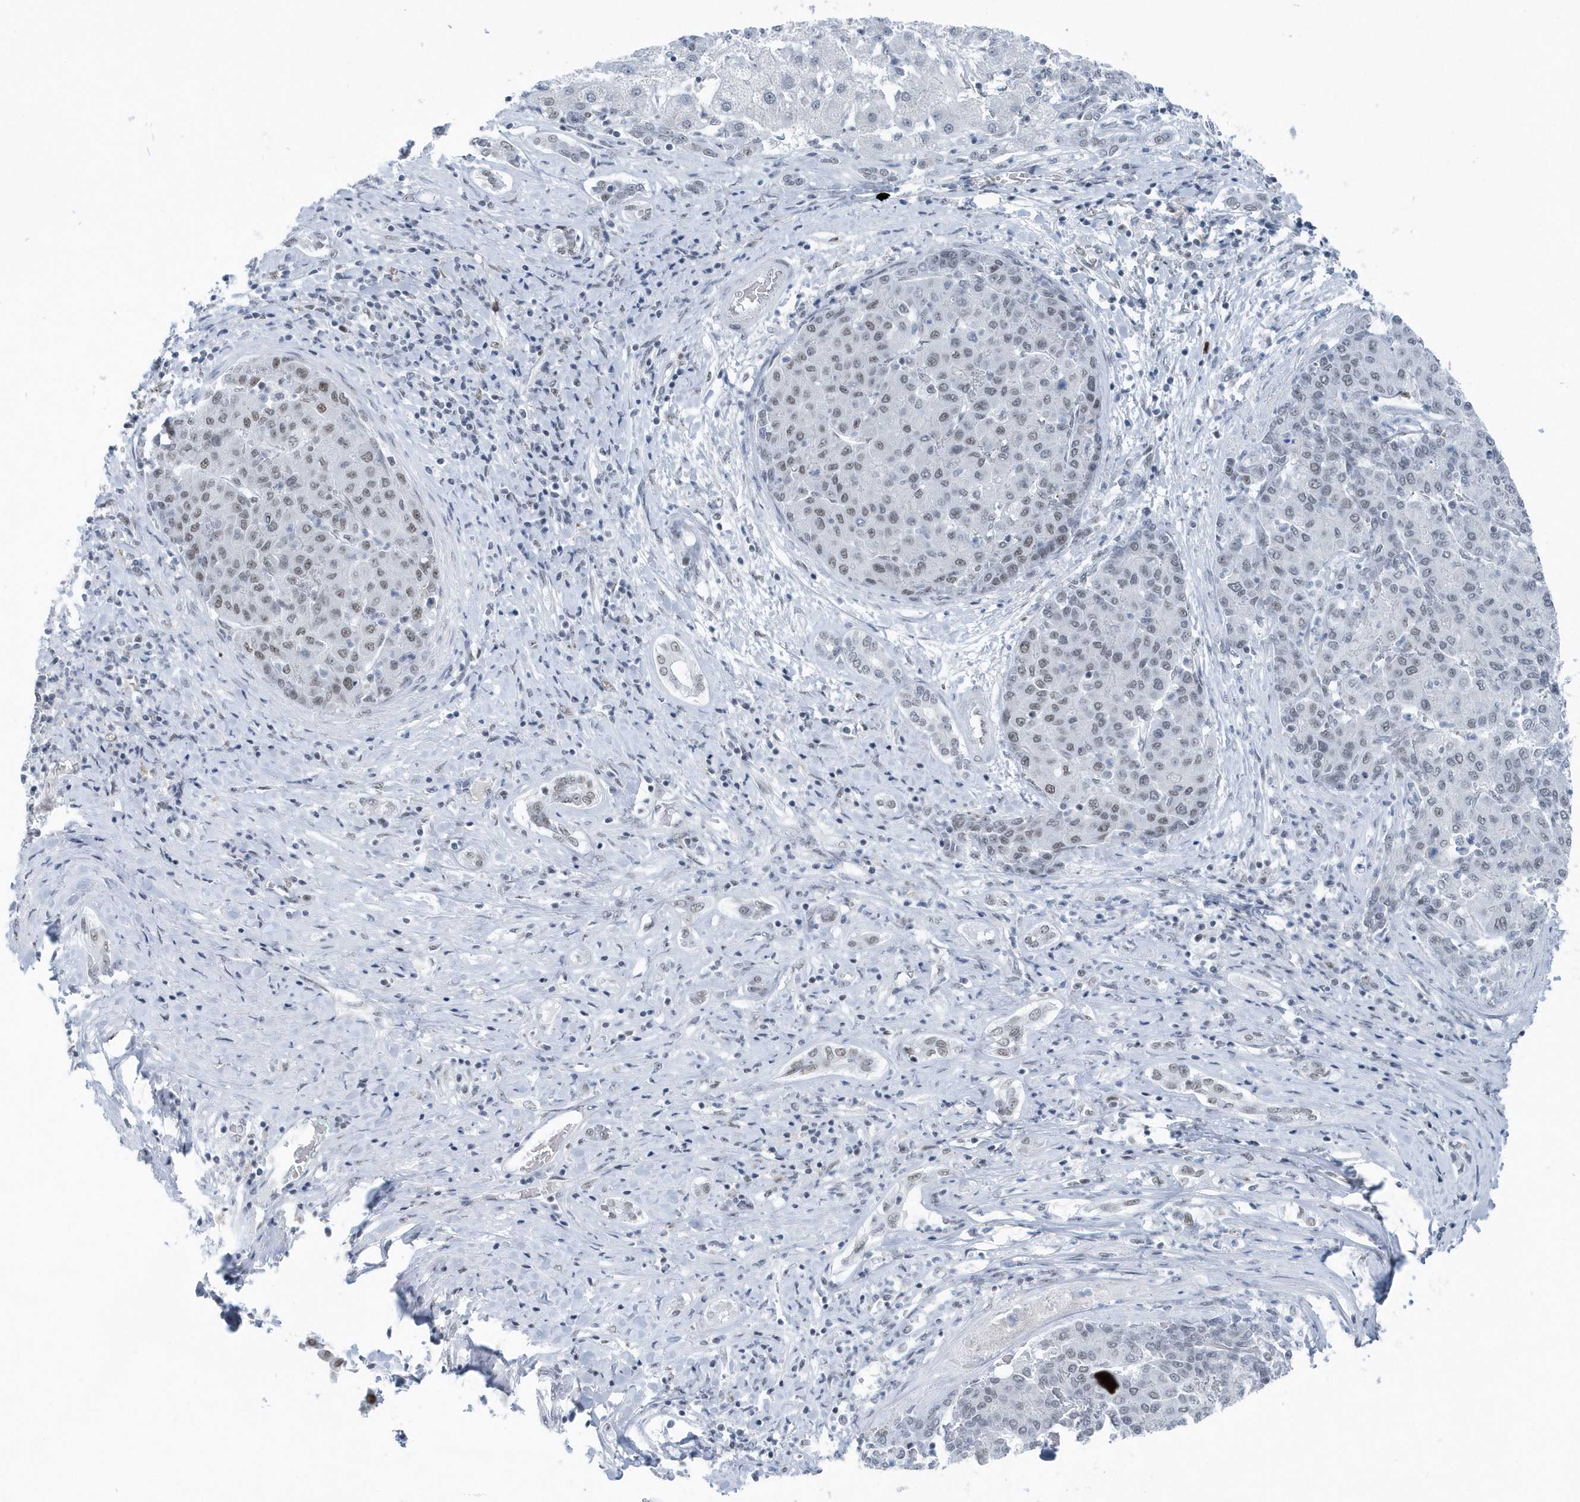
{"staining": {"intensity": "weak", "quantity": "<25%", "location": "nuclear"}, "tissue": "liver cancer", "cell_type": "Tumor cells", "image_type": "cancer", "snomed": [{"axis": "morphology", "description": "Carcinoma, Hepatocellular, NOS"}, {"axis": "topography", "description": "Liver"}], "caption": "Immunohistochemical staining of human liver cancer (hepatocellular carcinoma) demonstrates no significant positivity in tumor cells.", "gene": "FIP1L1", "patient": {"sex": "male", "age": 65}}